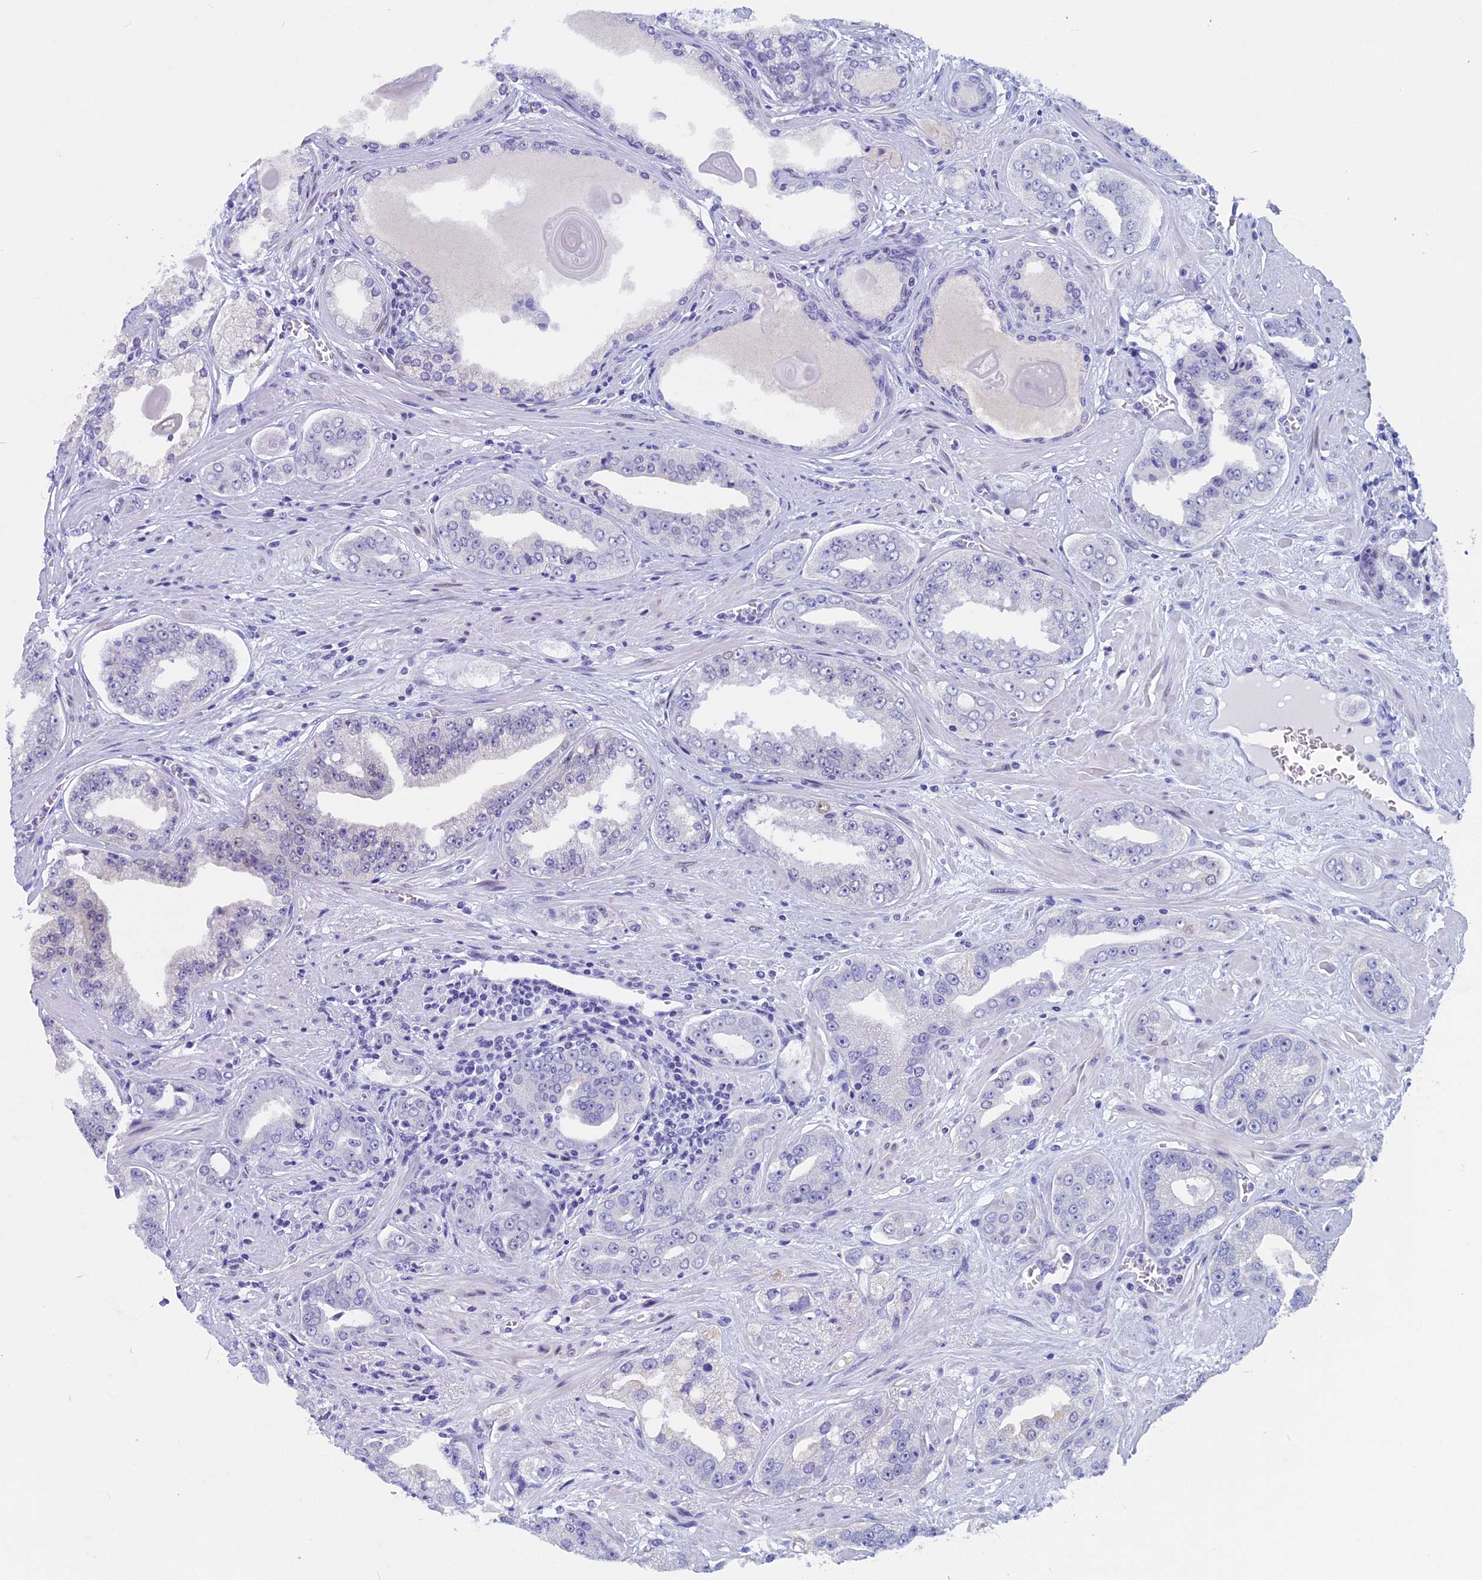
{"staining": {"intensity": "negative", "quantity": "none", "location": "none"}, "tissue": "prostate cancer", "cell_type": "Tumor cells", "image_type": "cancer", "snomed": [{"axis": "morphology", "description": "Adenocarcinoma, High grade"}, {"axis": "topography", "description": "Prostate"}], "caption": "Immunohistochemical staining of human prostate cancer (high-grade adenocarcinoma) reveals no significant staining in tumor cells. The staining is performed using DAB brown chromogen with nuclei counter-stained in using hematoxylin.", "gene": "FAM169A", "patient": {"sex": "male", "age": 71}}